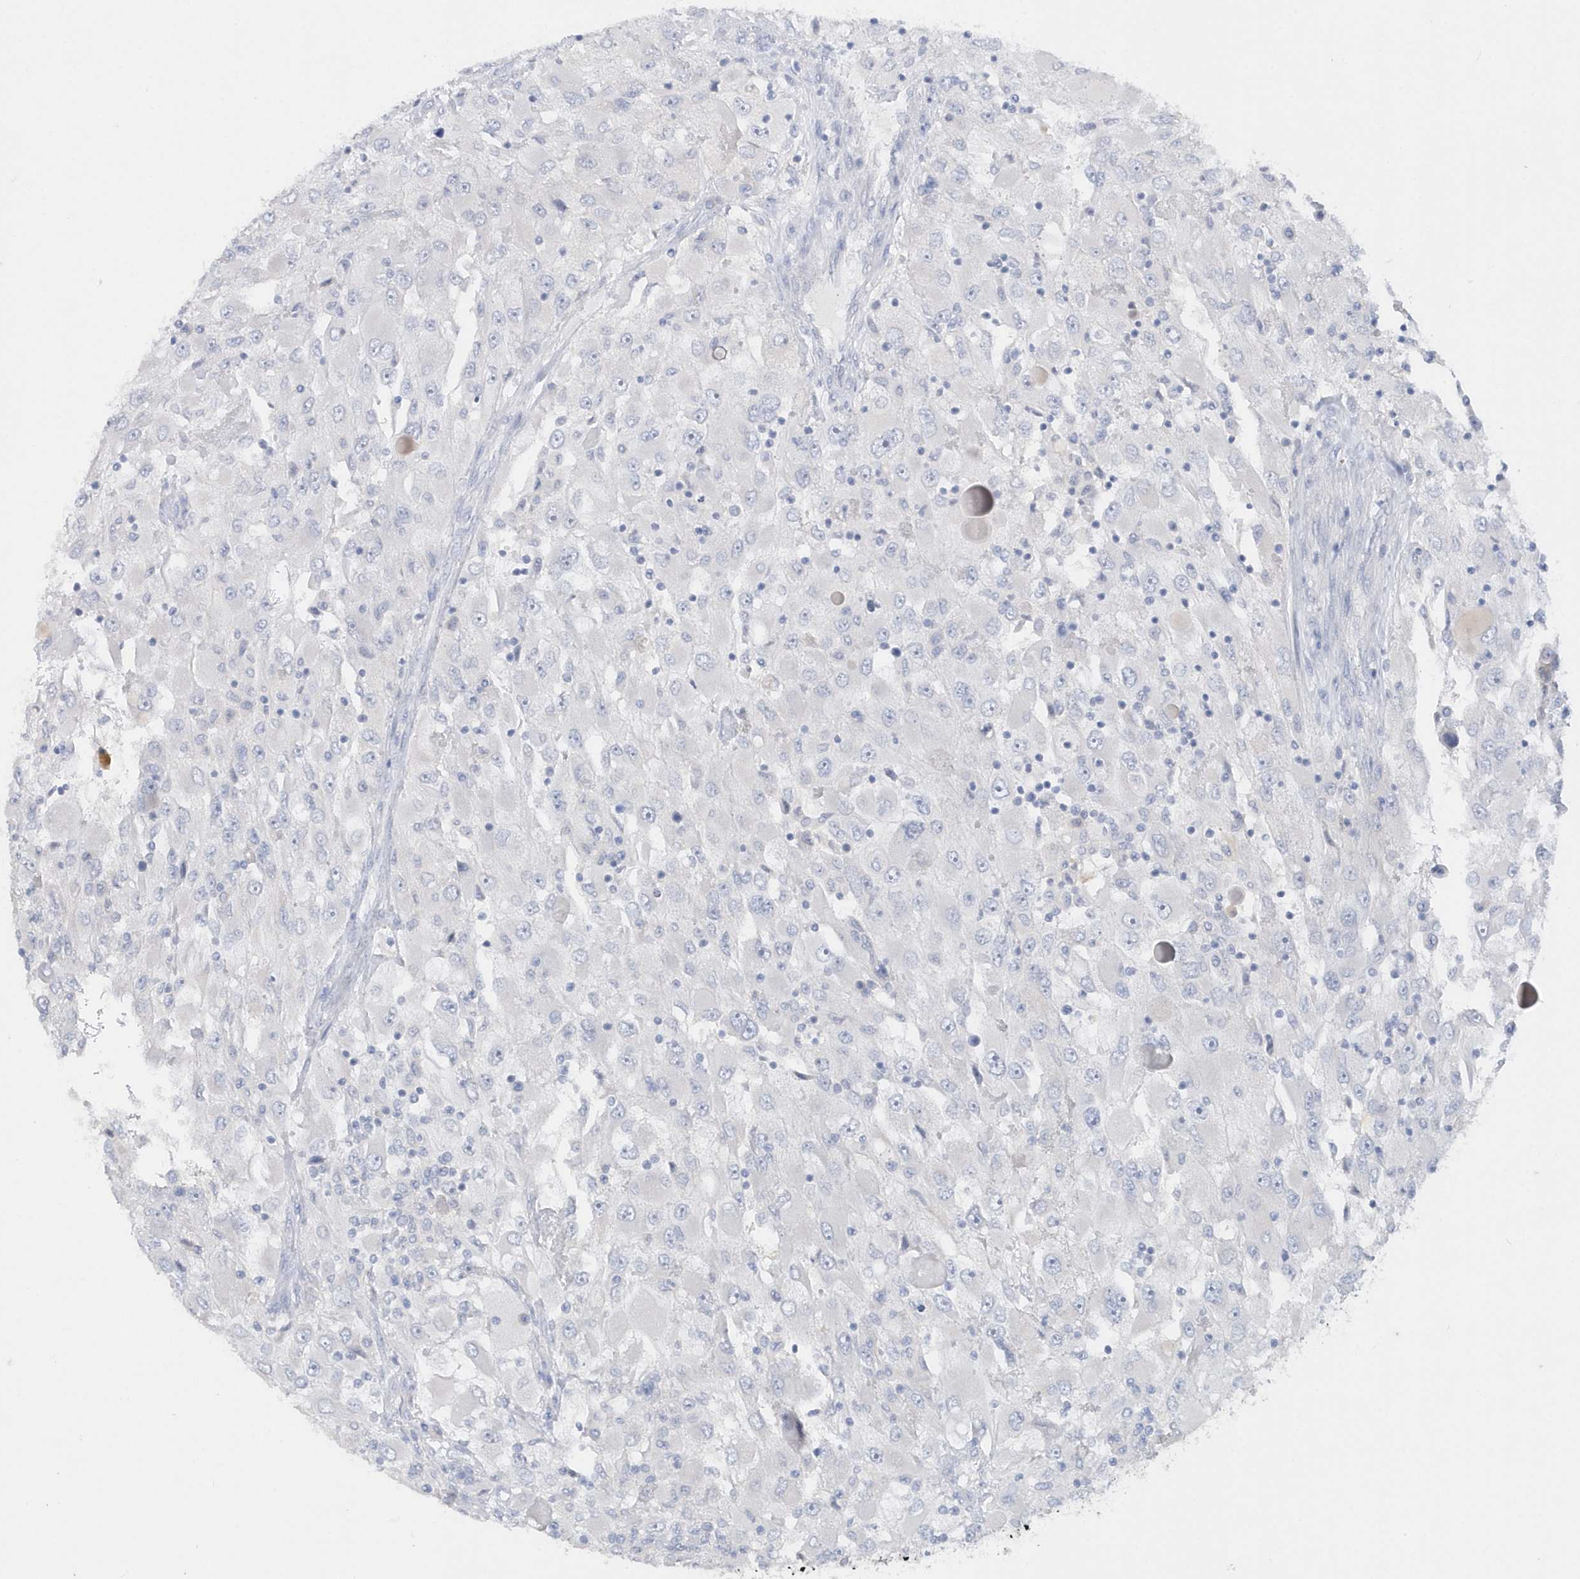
{"staining": {"intensity": "negative", "quantity": "none", "location": "none"}, "tissue": "renal cancer", "cell_type": "Tumor cells", "image_type": "cancer", "snomed": [{"axis": "morphology", "description": "Adenocarcinoma, NOS"}, {"axis": "topography", "description": "Kidney"}], "caption": "Immunohistochemical staining of human adenocarcinoma (renal) exhibits no significant positivity in tumor cells.", "gene": "RPE", "patient": {"sex": "female", "age": 52}}